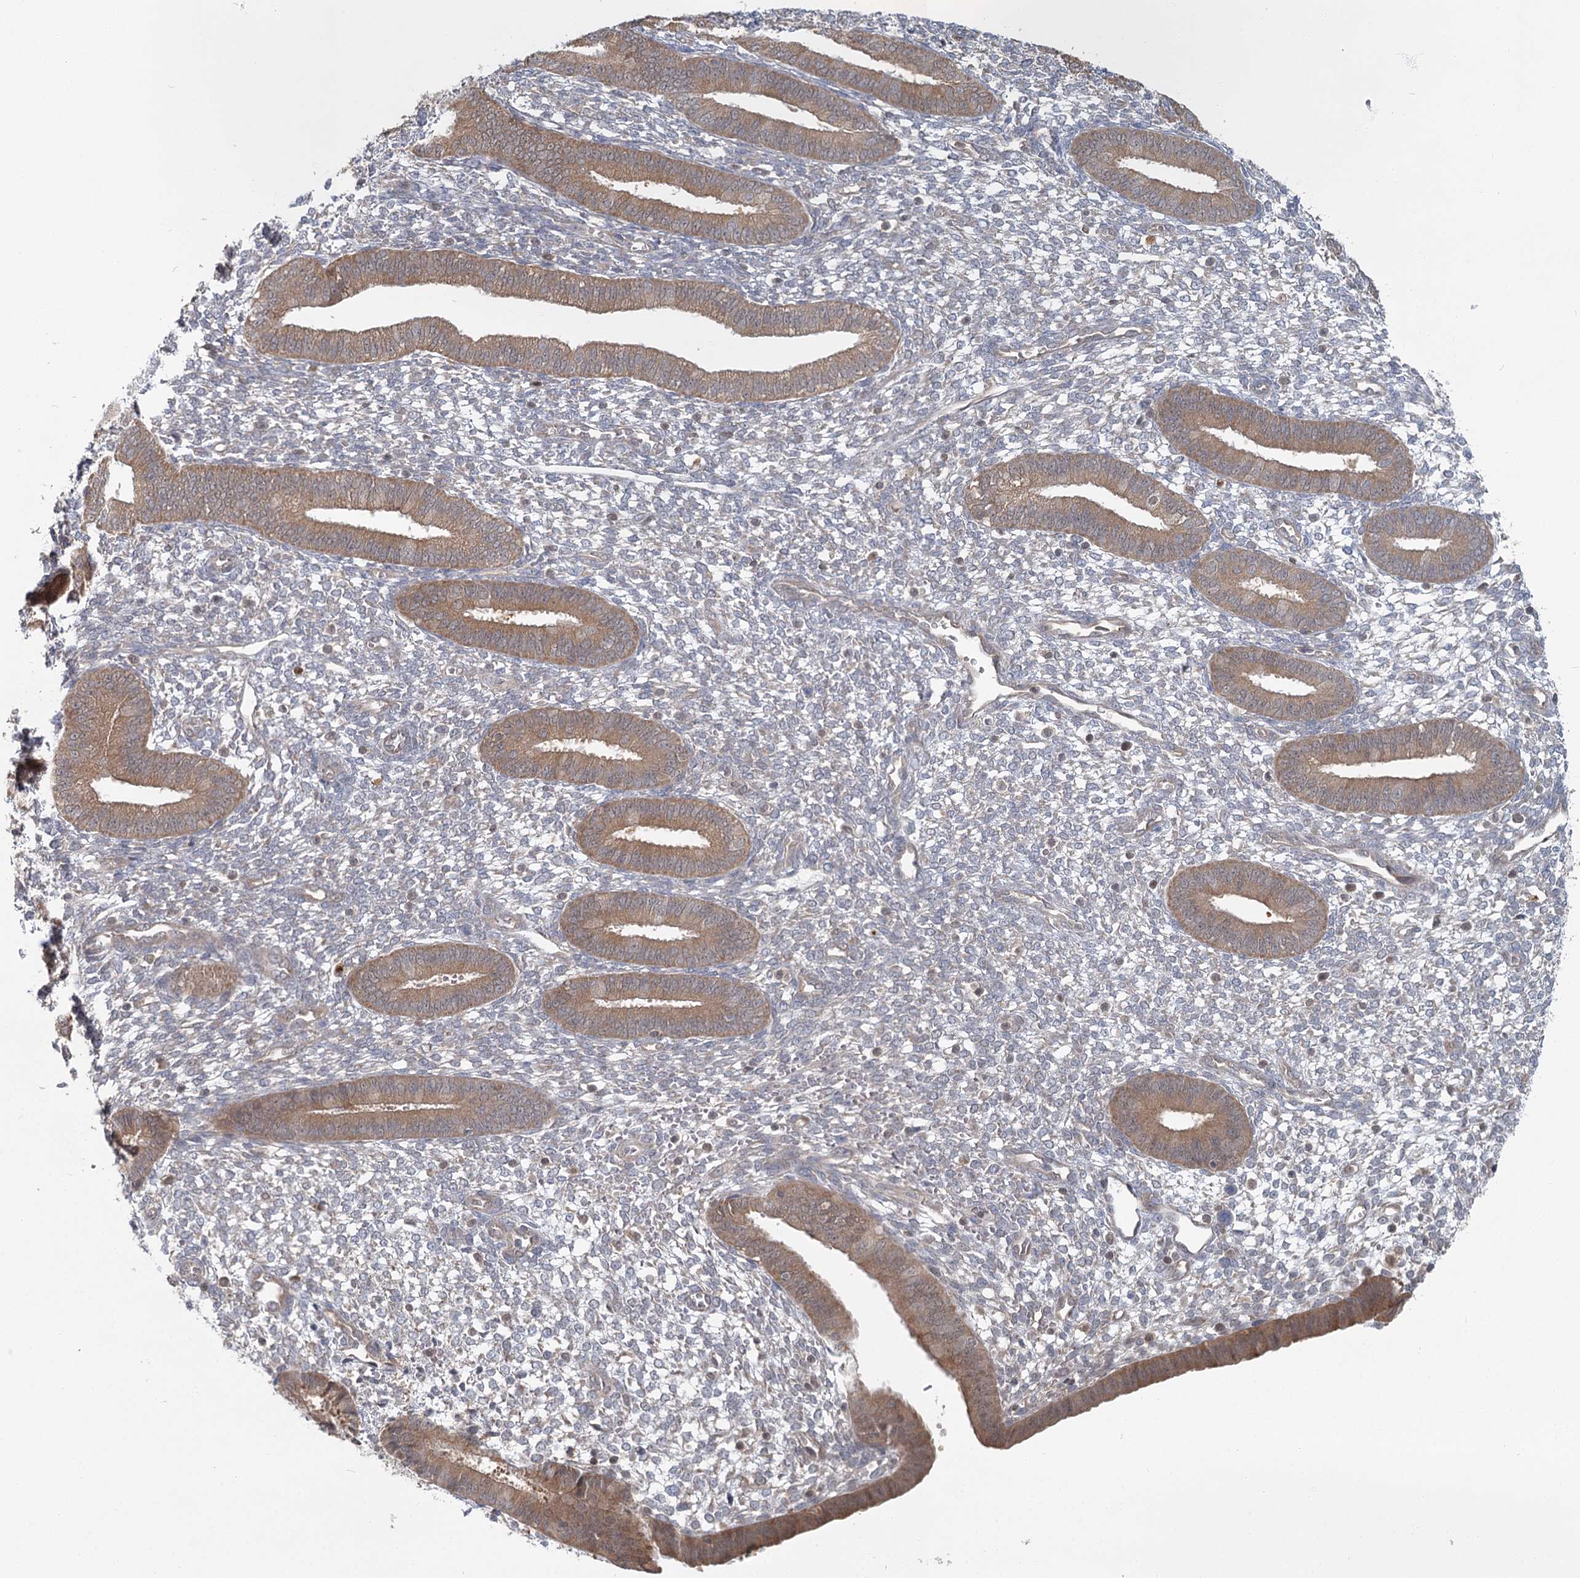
{"staining": {"intensity": "negative", "quantity": "none", "location": "none"}, "tissue": "endometrium", "cell_type": "Cells in endometrial stroma", "image_type": "normal", "snomed": [{"axis": "morphology", "description": "Normal tissue, NOS"}, {"axis": "topography", "description": "Endometrium"}], "caption": "Cells in endometrial stroma show no significant staining in normal endometrium. (DAB immunohistochemistry with hematoxylin counter stain).", "gene": "THNSL1", "patient": {"sex": "female", "age": 46}}